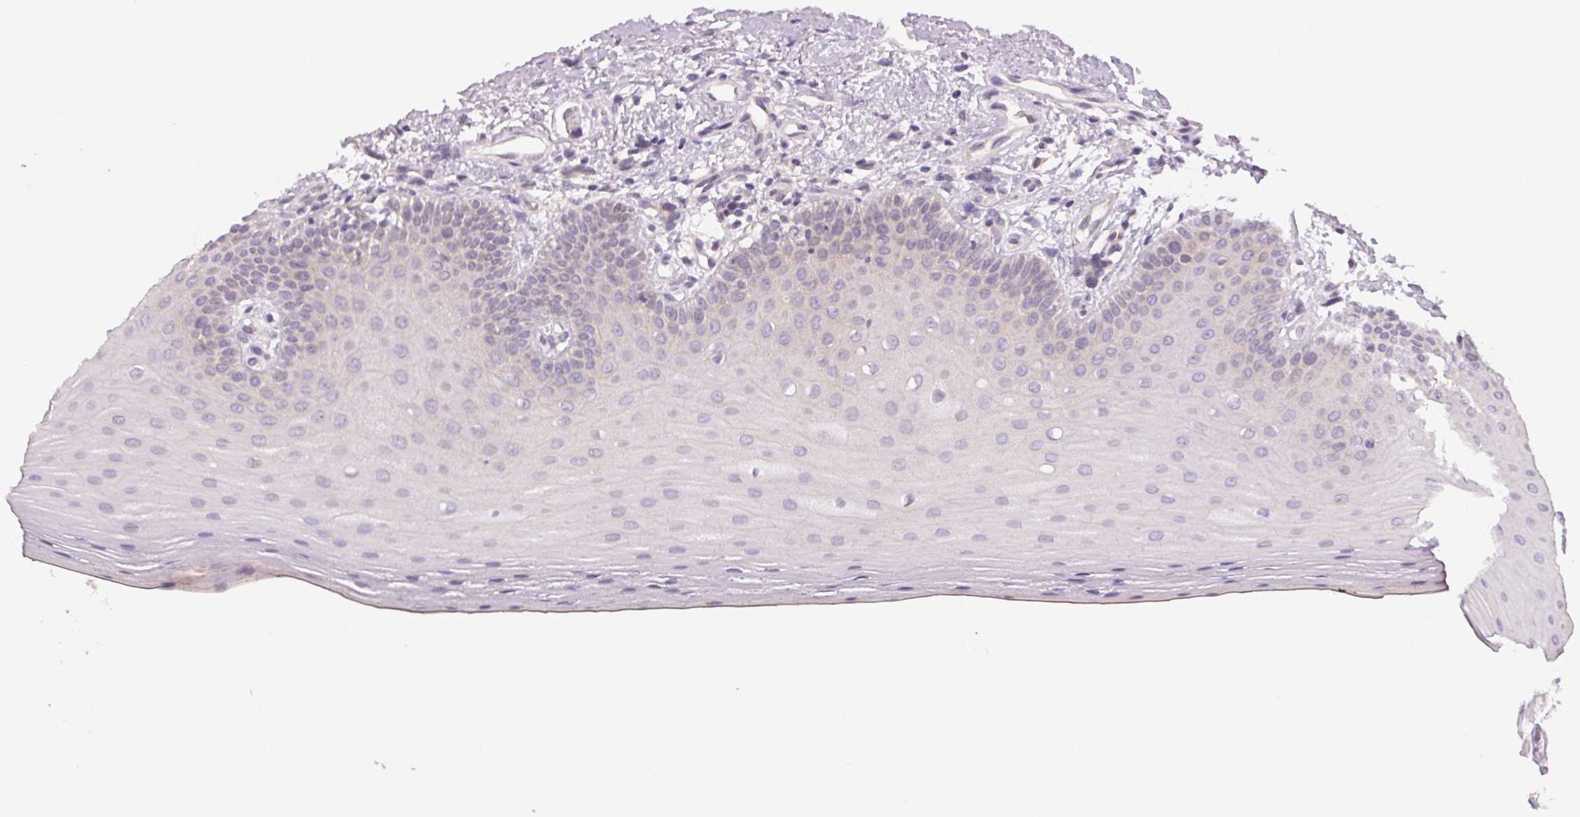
{"staining": {"intensity": "negative", "quantity": "none", "location": "none"}, "tissue": "oral mucosa", "cell_type": "Squamous epithelial cells", "image_type": "normal", "snomed": [{"axis": "morphology", "description": "Normal tissue, NOS"}, {"axis": "morphology", "description": "Normal morphology"}, {"axis": "topography", "description": "Oral tissue"}], "caption": "The IHC histopathology image has no significant staining in squamous epithelial cells of oral mucosa.", "gene": "CCDC168", "patient": {"sex": "female", "age": 76}}